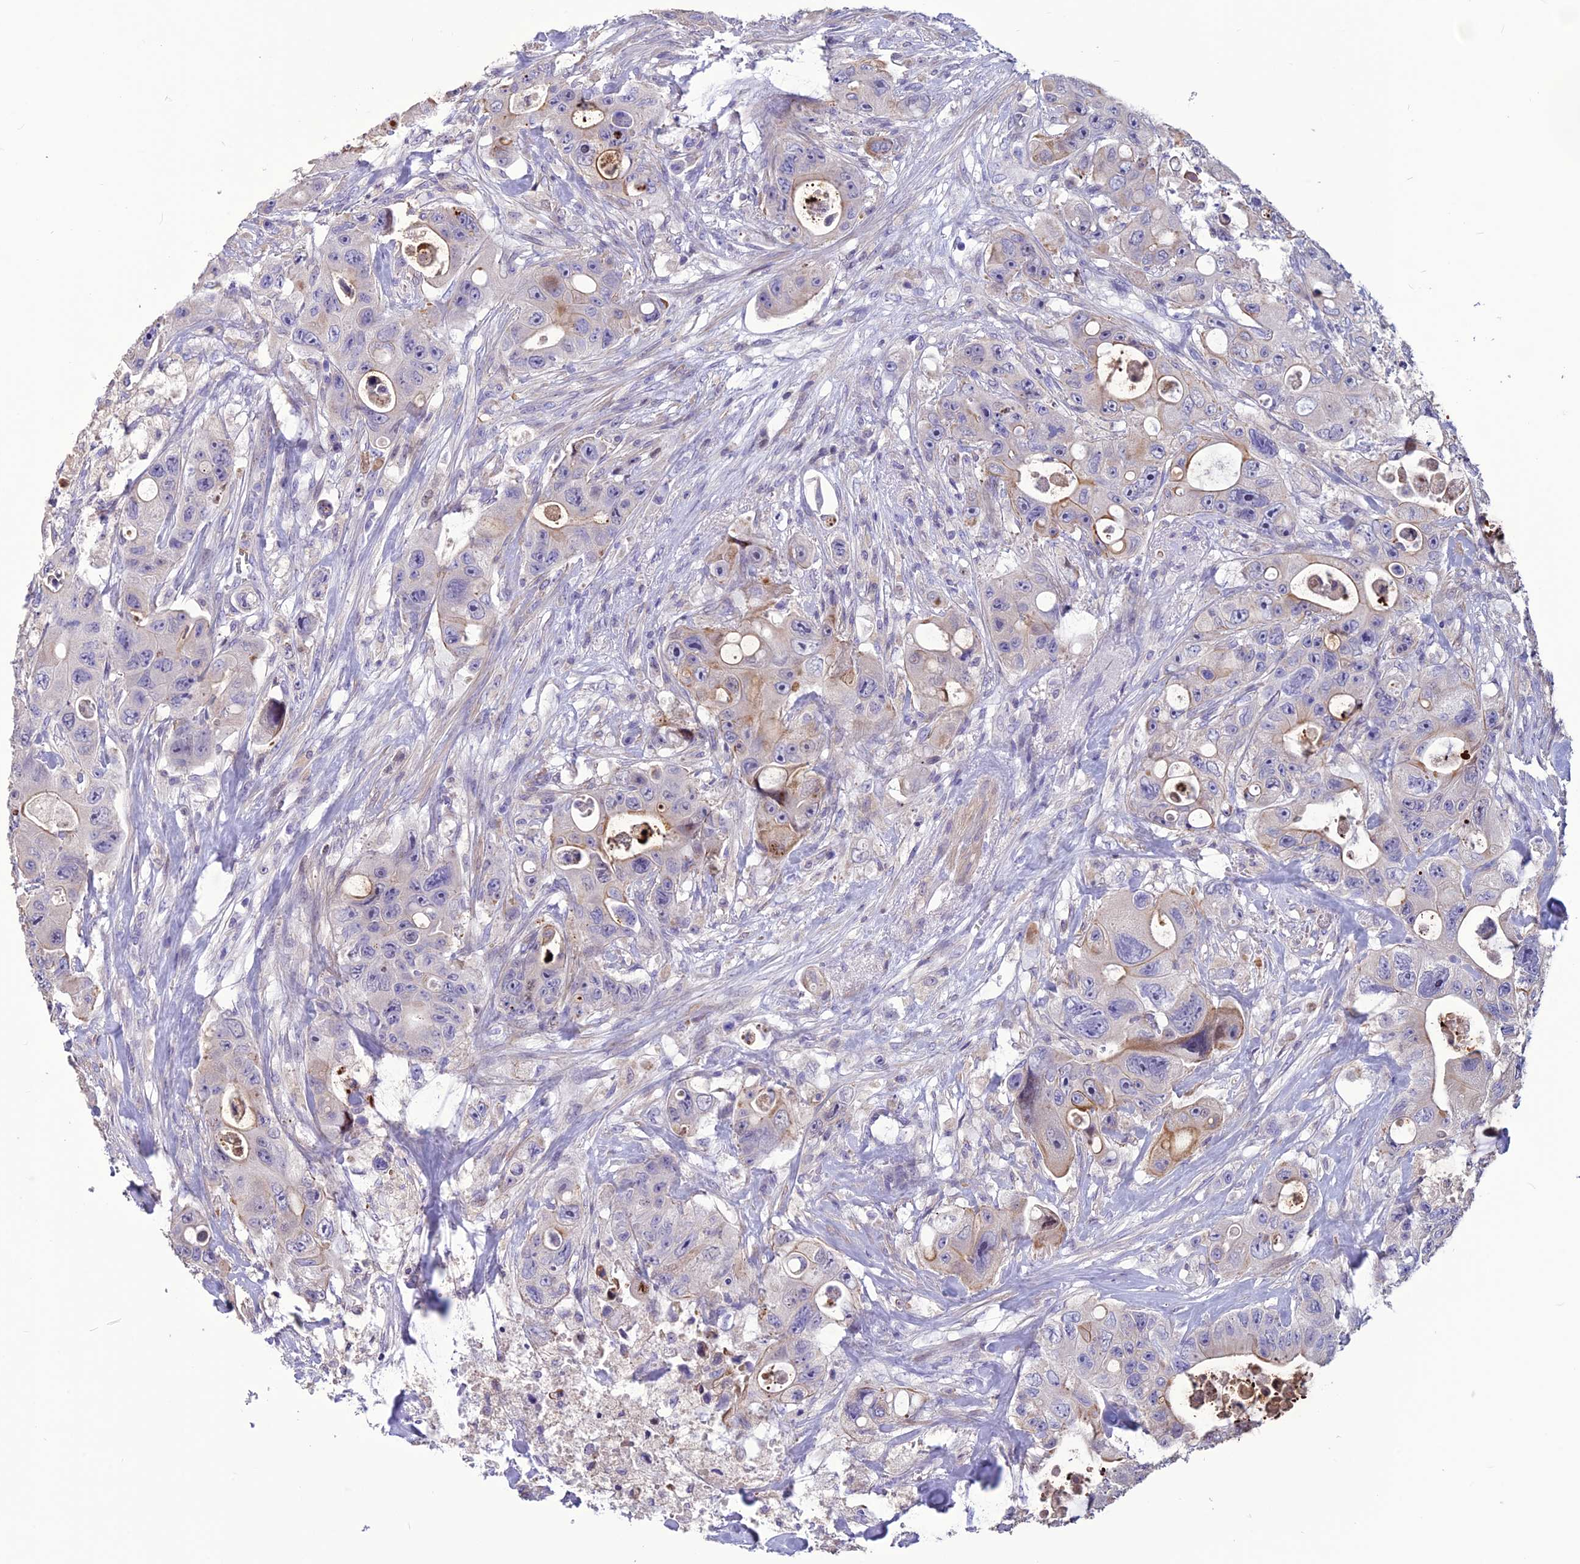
{"staining": {"intensity": "weak", "quantity": "<25%", "location": "cytoplasmic/membranous"}, "tissue": "colorectal cancer", "cell_type": "Tumor cells", "image_type": "cancer", "snomed": [{"axis": "morphology", "description": "Adenocarcinoma, NOS"}, {"axis": "topography", "description": "Colon"}], "caption": "Tumor cells show no significant positivity in colorectal cancer (adenocarcinoma).", "gene": "SPG21", "patient": {"sex": "female", "age": 46}}